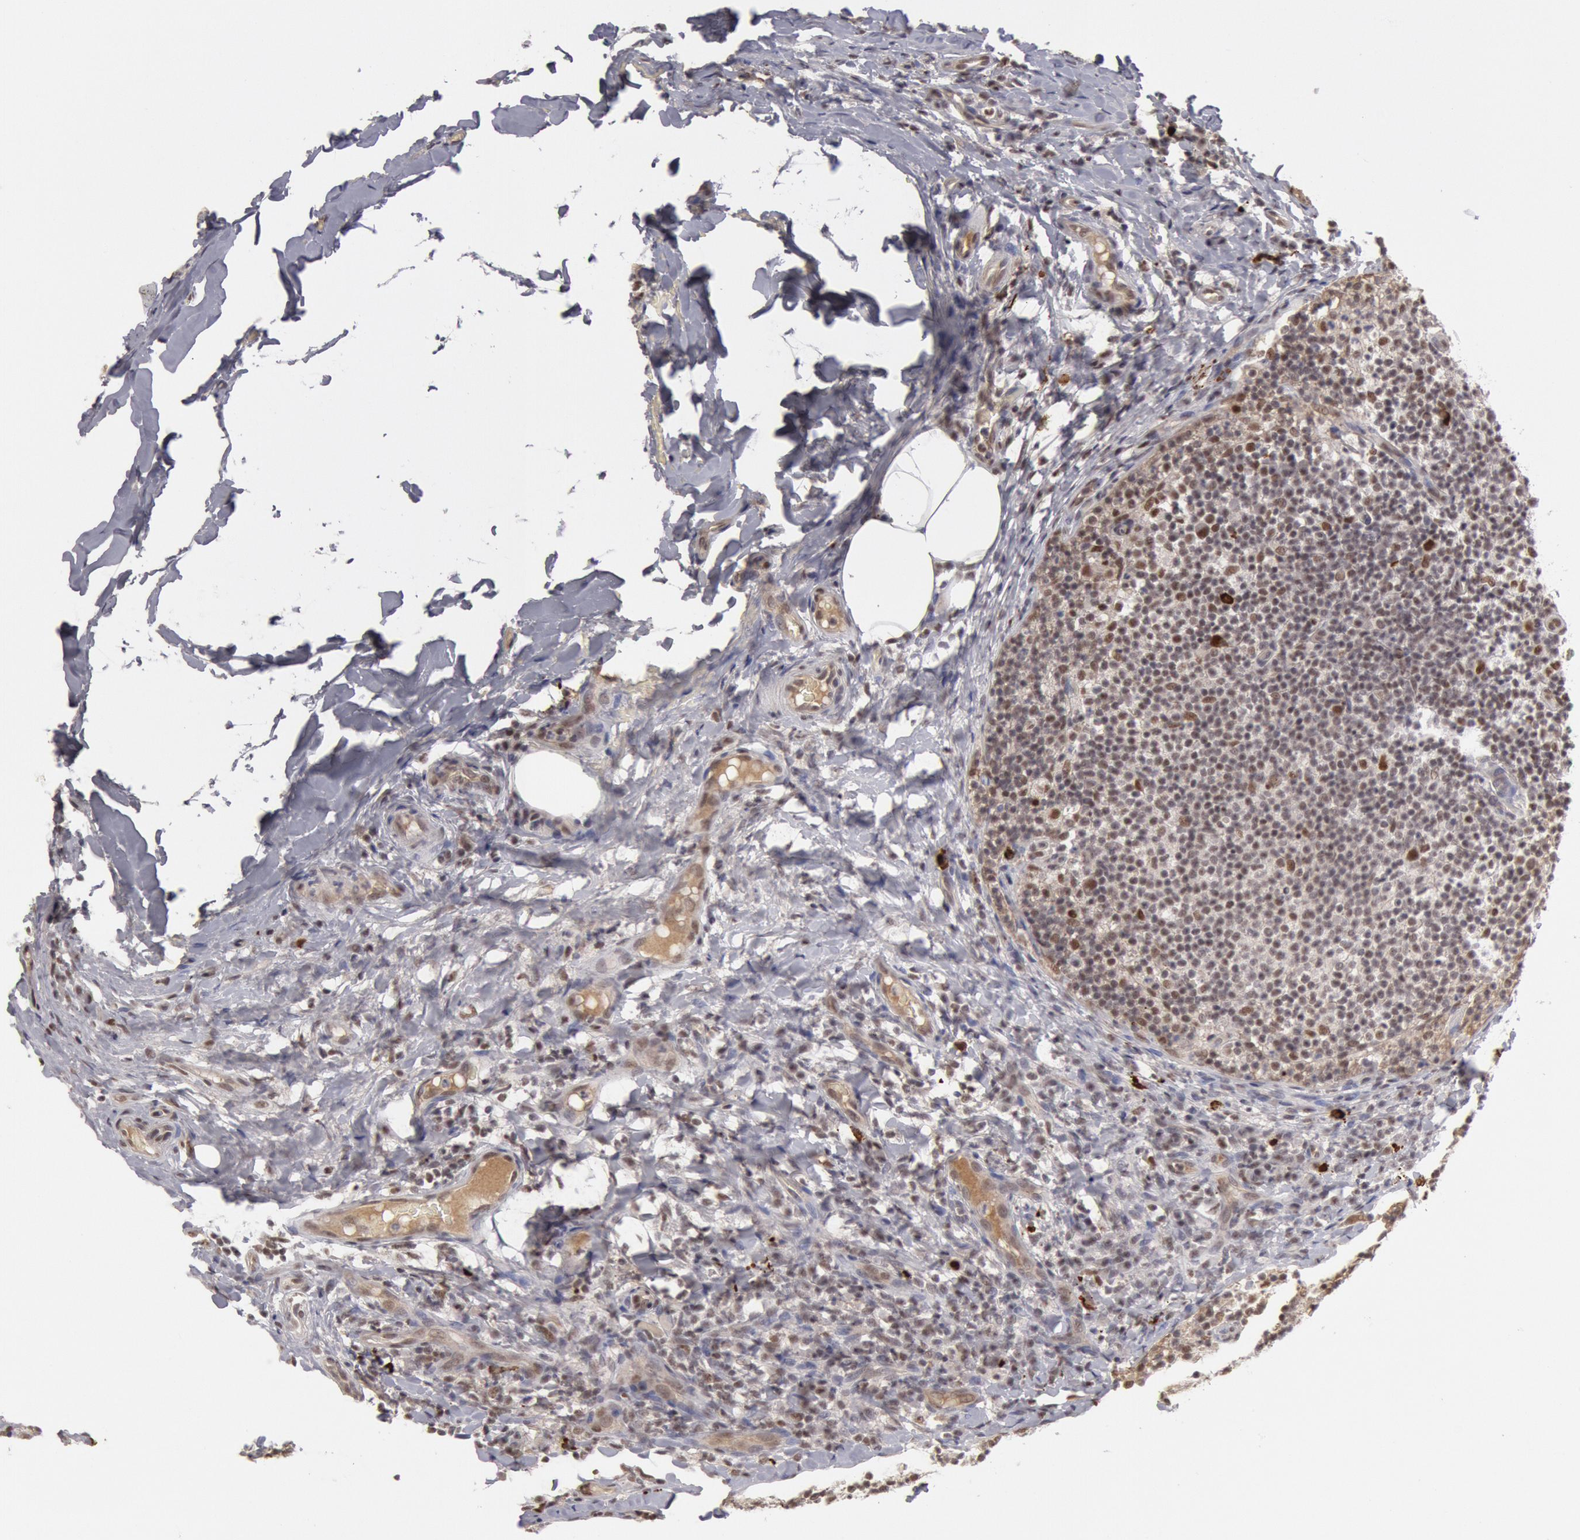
{"staining": {"intensity": "moderate", "quantity": ">75%", "location": "nuclear"}, "tissue": "lymph node", "cell_type": "Germinal center cells", "image_type": "normal", "snomed": [{"axis": "morphology", "description": "Normal tissue, NOS"}, {"axis": "morphology", "description": "Inflammation, NOS"}, {"axis": "topography", "description": "Lymph node"}], "caption": "Lymph node stained with DAB (3,3'-diaminobenzidine) immunohistochemistry (IHC) reveals medium levels of moderate nuclear positivity in about >75% of germinal center cells.", "gene": "PPP4R3B", "patient": {"sex": "male", "age": 46}}